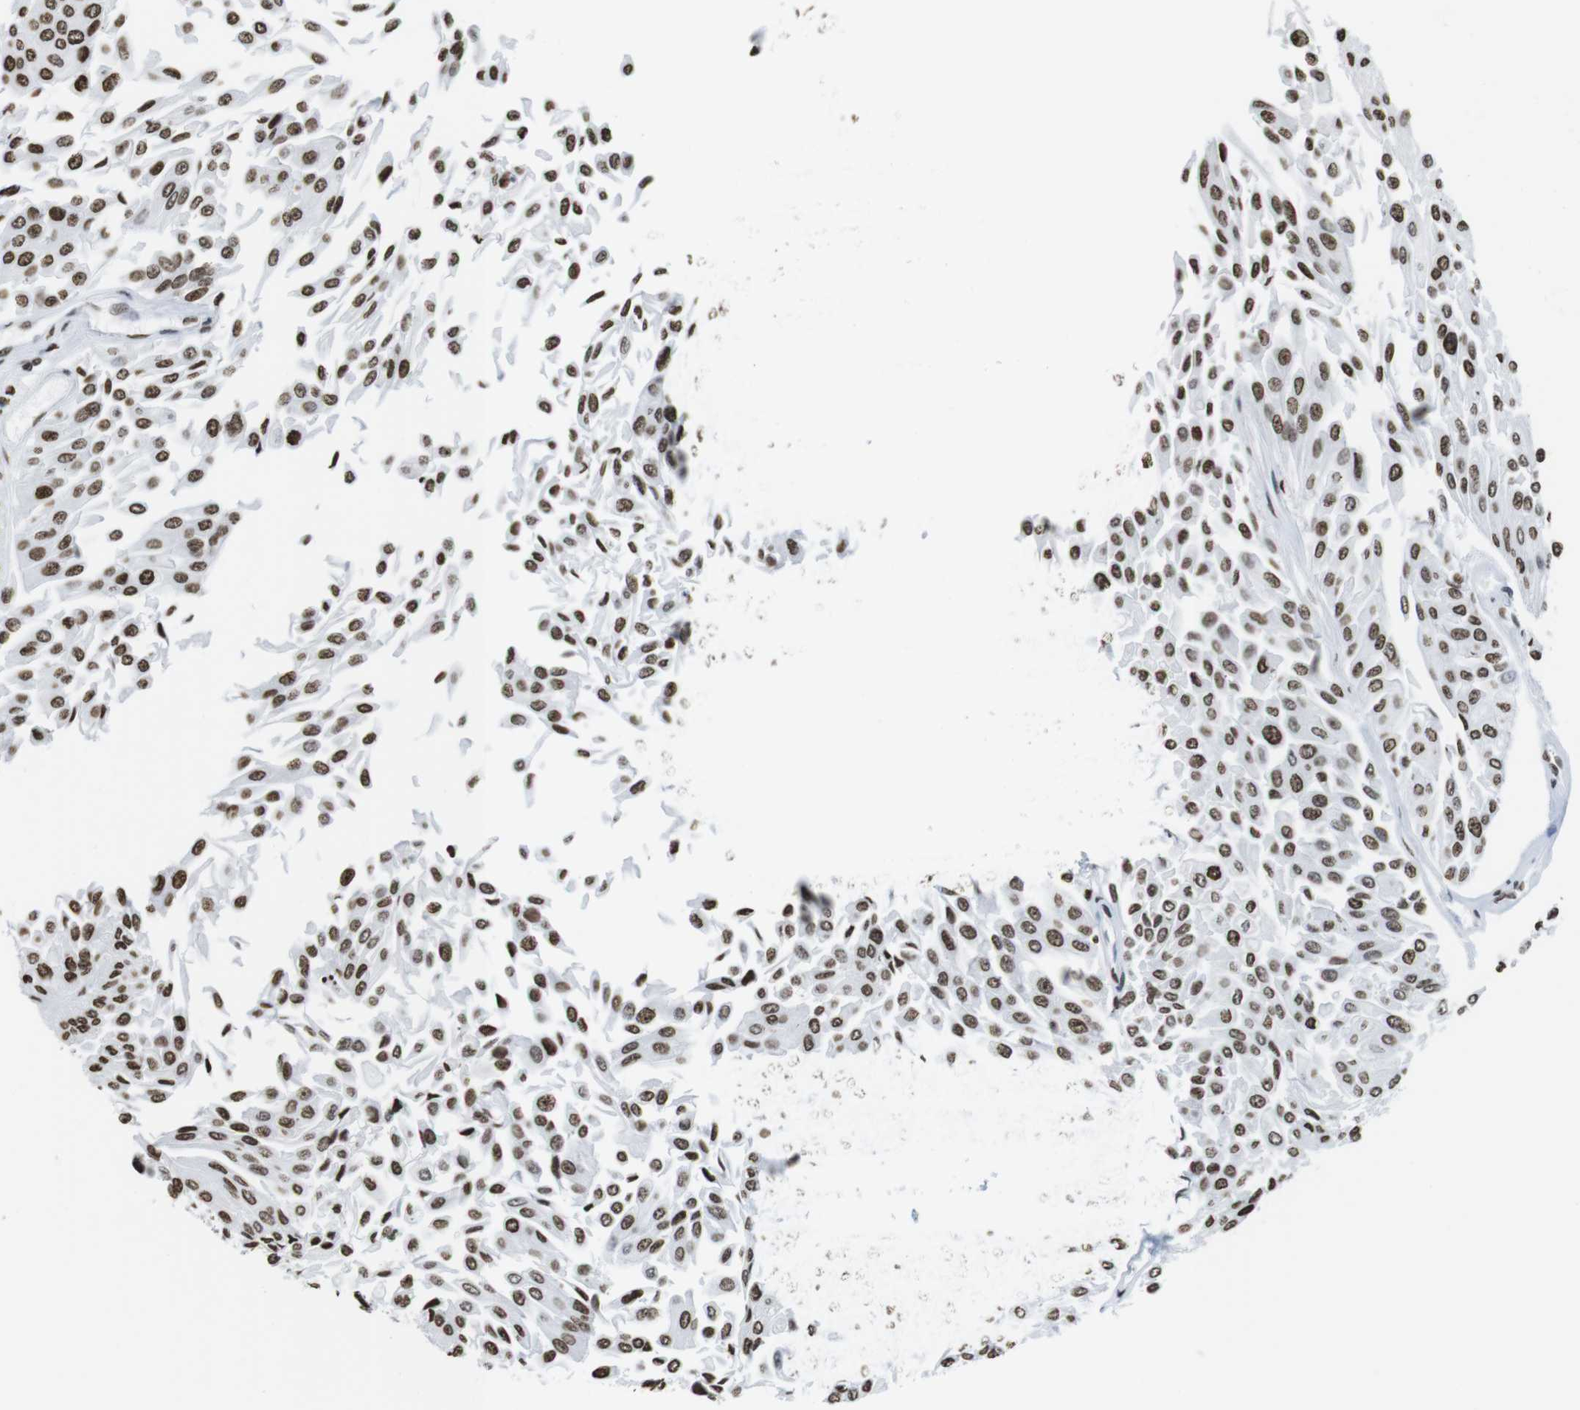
{"staining": {"intensity": "strong", "quantity": ">75%", "location": "nuclear"}, "tissue": "urothelial cancer", "cell_type": "Tumor cells", "image_type": "cancer", "snomed": [{"axis": "morphology", "description": "Urothelial carcinoma, Low grade"}, {"axis": "topography", "description": "Urinary bladder"}], "caption": "This micrograph displays low-grade urothelial carcinoma stained with IHC to label a protein in brown. The nuclear of tumor cells show strong positivity for the protein. Nuclei are counter-stained blue.", "gene": "BSX", "patient": {"sex": "male", "age": 67}}